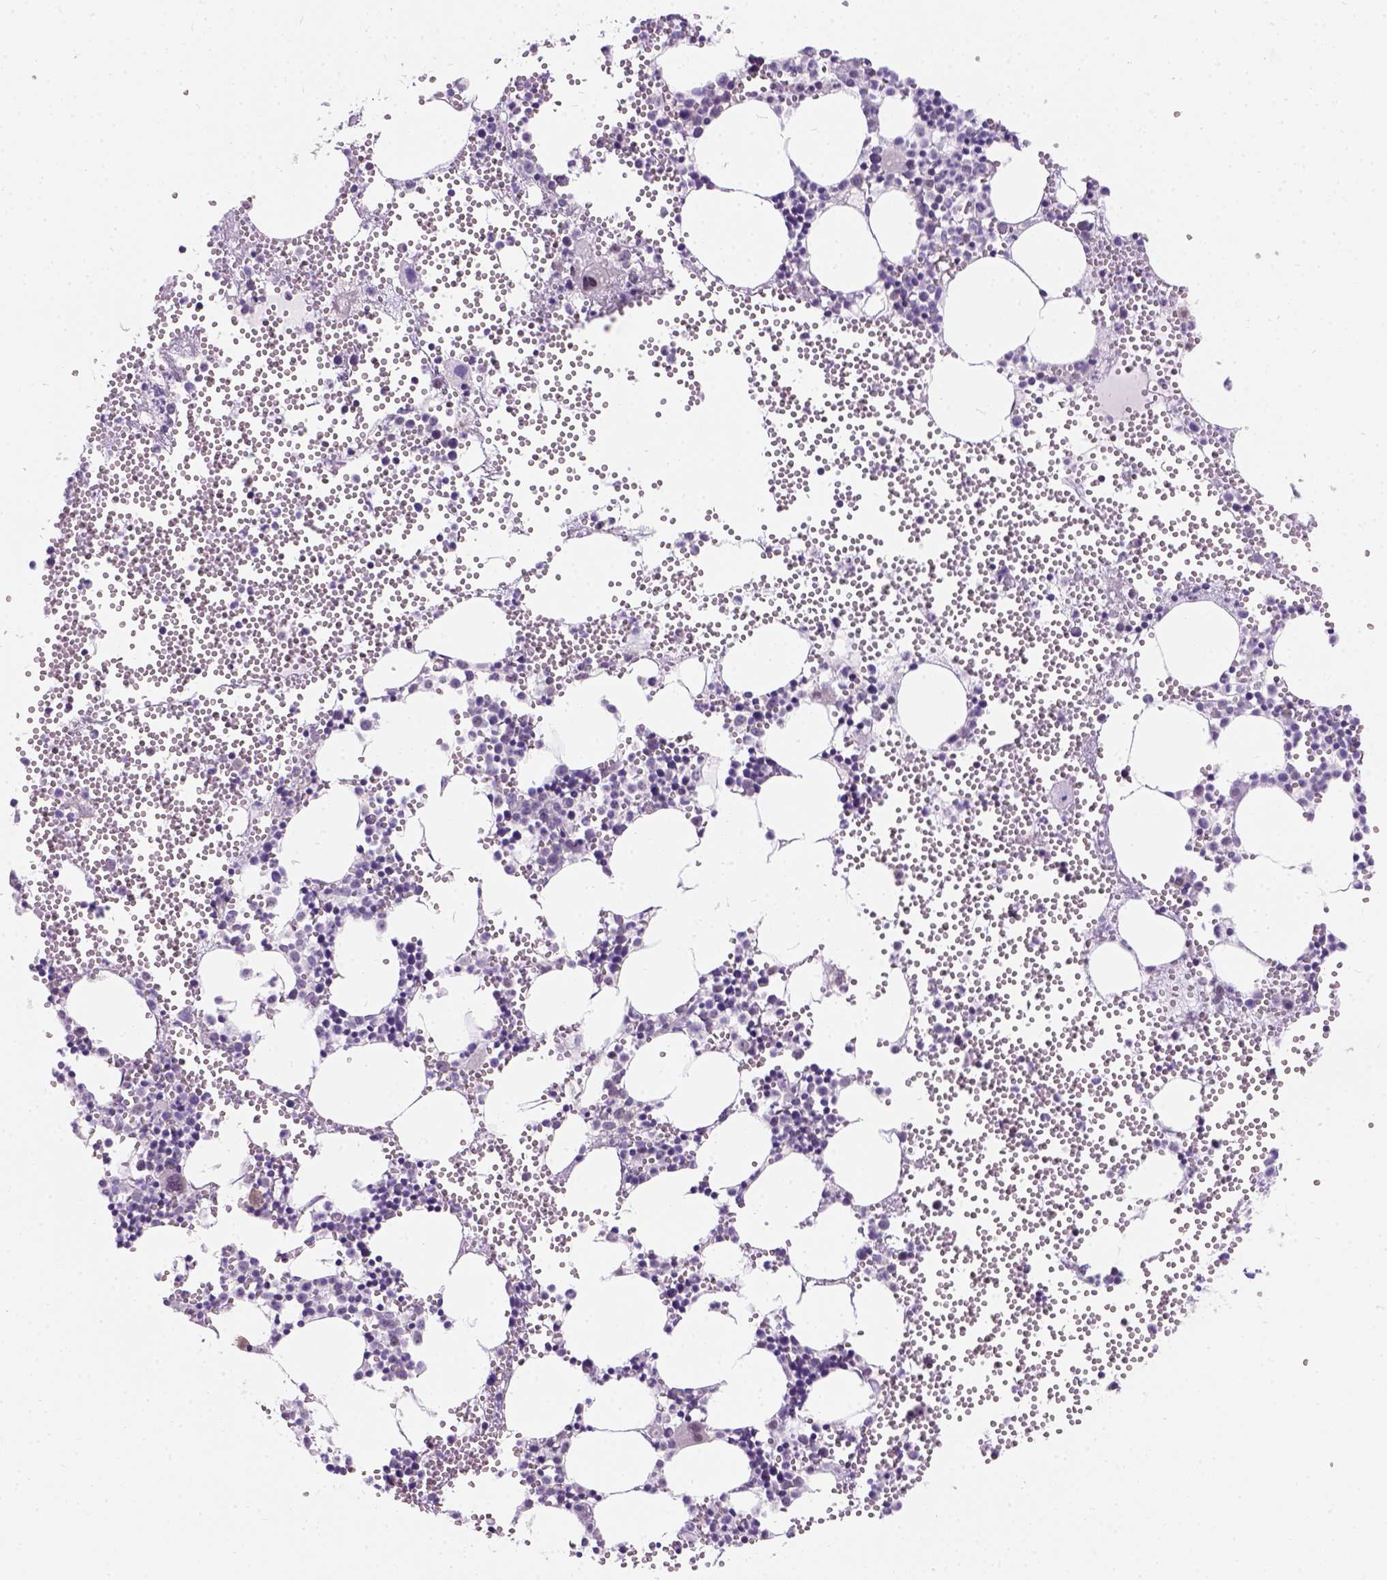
{"staining": {"intensity": "negative", "quantity": "none", "location": "none"}, "tissue": "bone marrow", "cell_type": "Hematopoietic cells", "image_type": "normal", "snomed": [{"axis": "morphology", "description": "Normal tissue, NOS"}, {"axis": "topography", "description": "Bone marrow"}], "caption": "IHC image of unremarkable human bone marrow stained for a protein (brown), which exhibits no positivity in hematopoietic cells. Brightfield microscopy of immunohistochemistry (IHC) stained with DAB (brown) and hematoxylin (blue), captured at high magnification.", "gene": "C20orf144", "patient": {"sex": "male", "age": 89}}